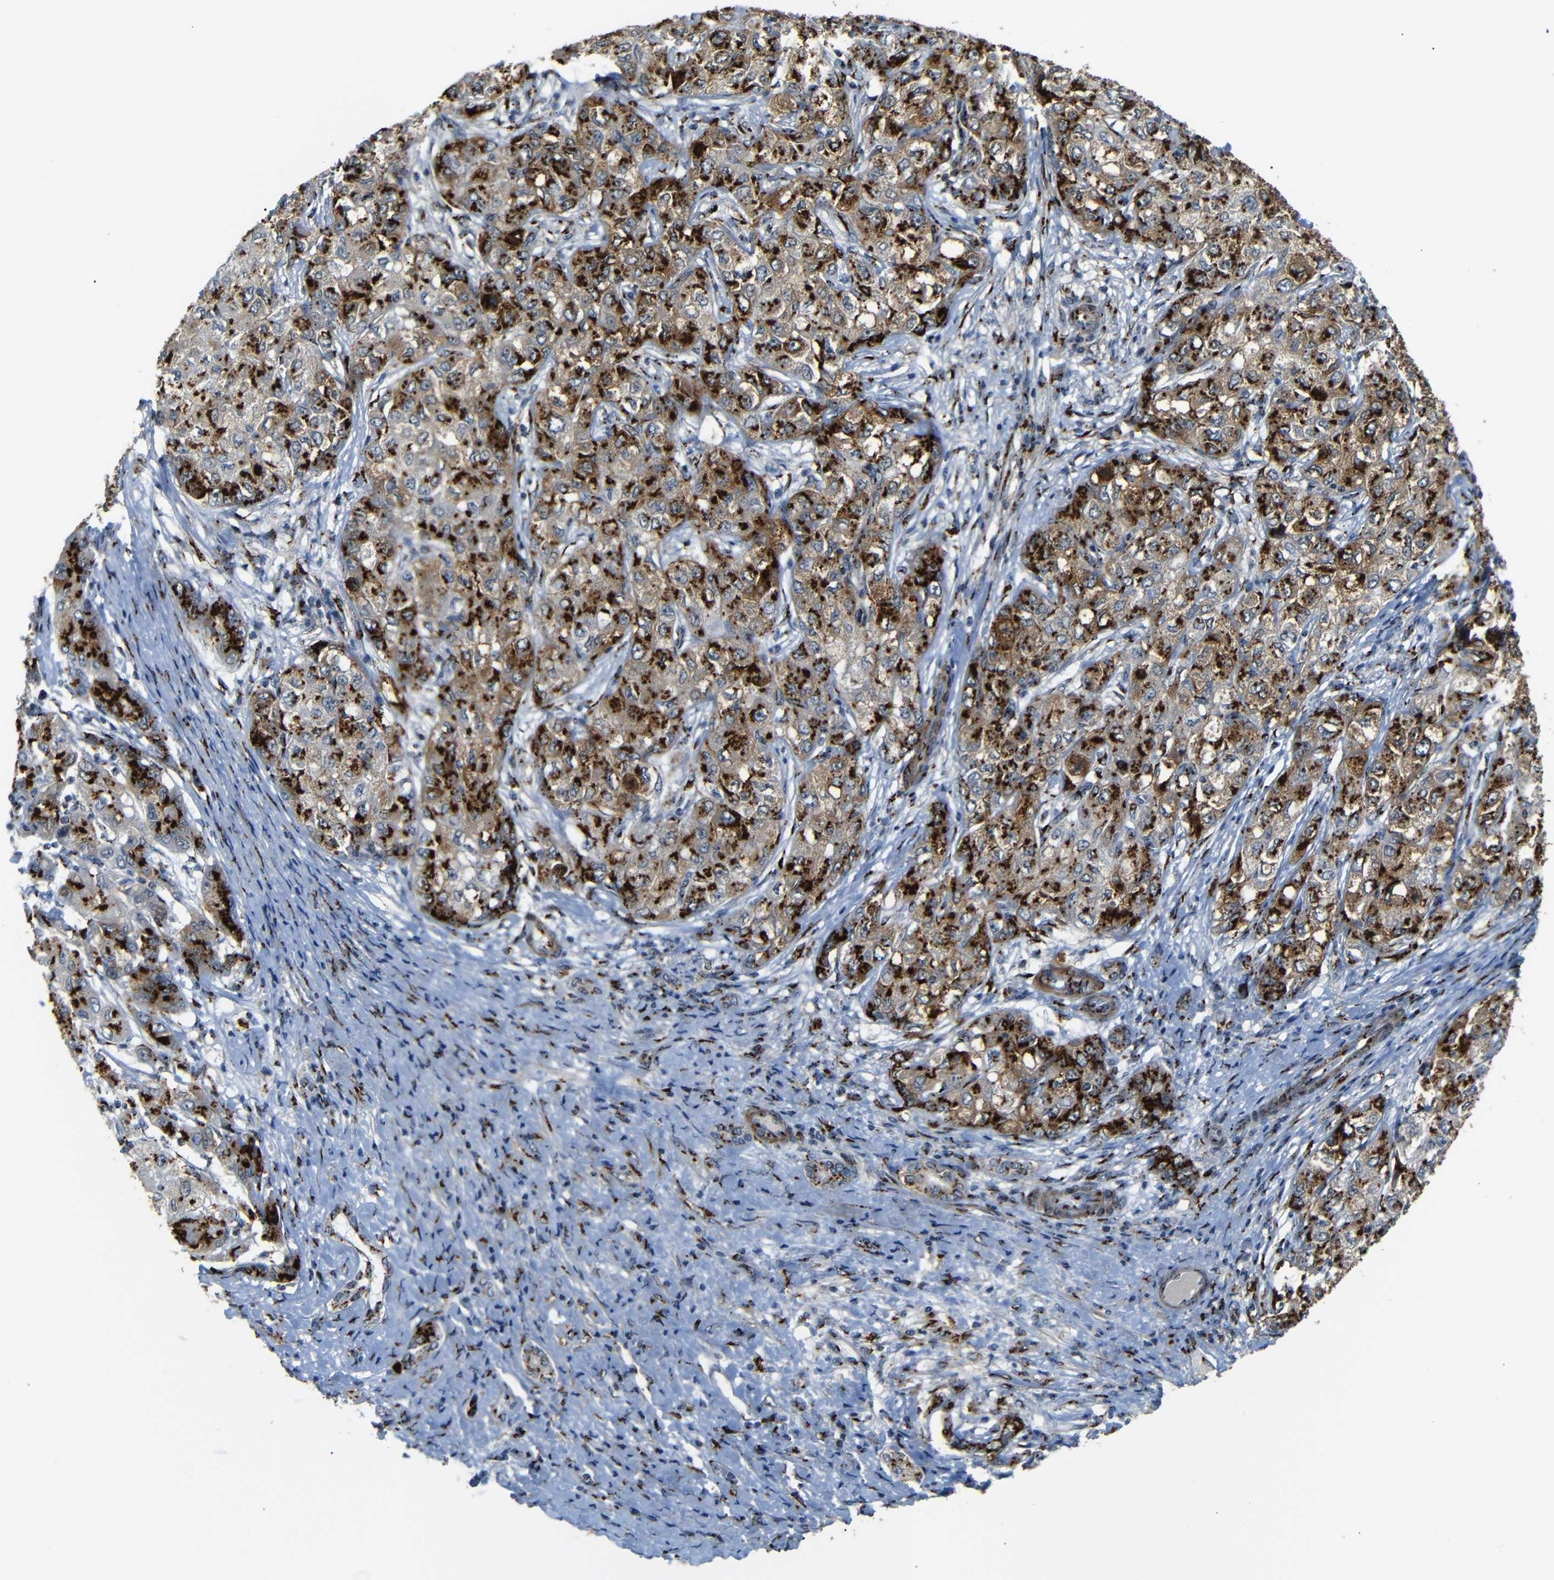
{"staining": {"intensity": "strong", "quantity": ">75%", "location": "cytoplasmic/membranous"}, "tissue": "liver cancer", "cell_type": "Tumor cells", "image_type": "cancer", "snomed": [{"axis": "morphology", "description": "Carcinoma, Hepatocellular, NOS"}, {"axis": "topography", "description": "Liver"}], "caption": "Immunohistochemical staining of human liver cancer (hepatocellular carcinoma) demonstrates strong cytoplasmic/membranous protein positivity in approximately >75% of tumor cells.", "gene": "TGOLN2", "patient": {"sex": "male", "age": 80}}